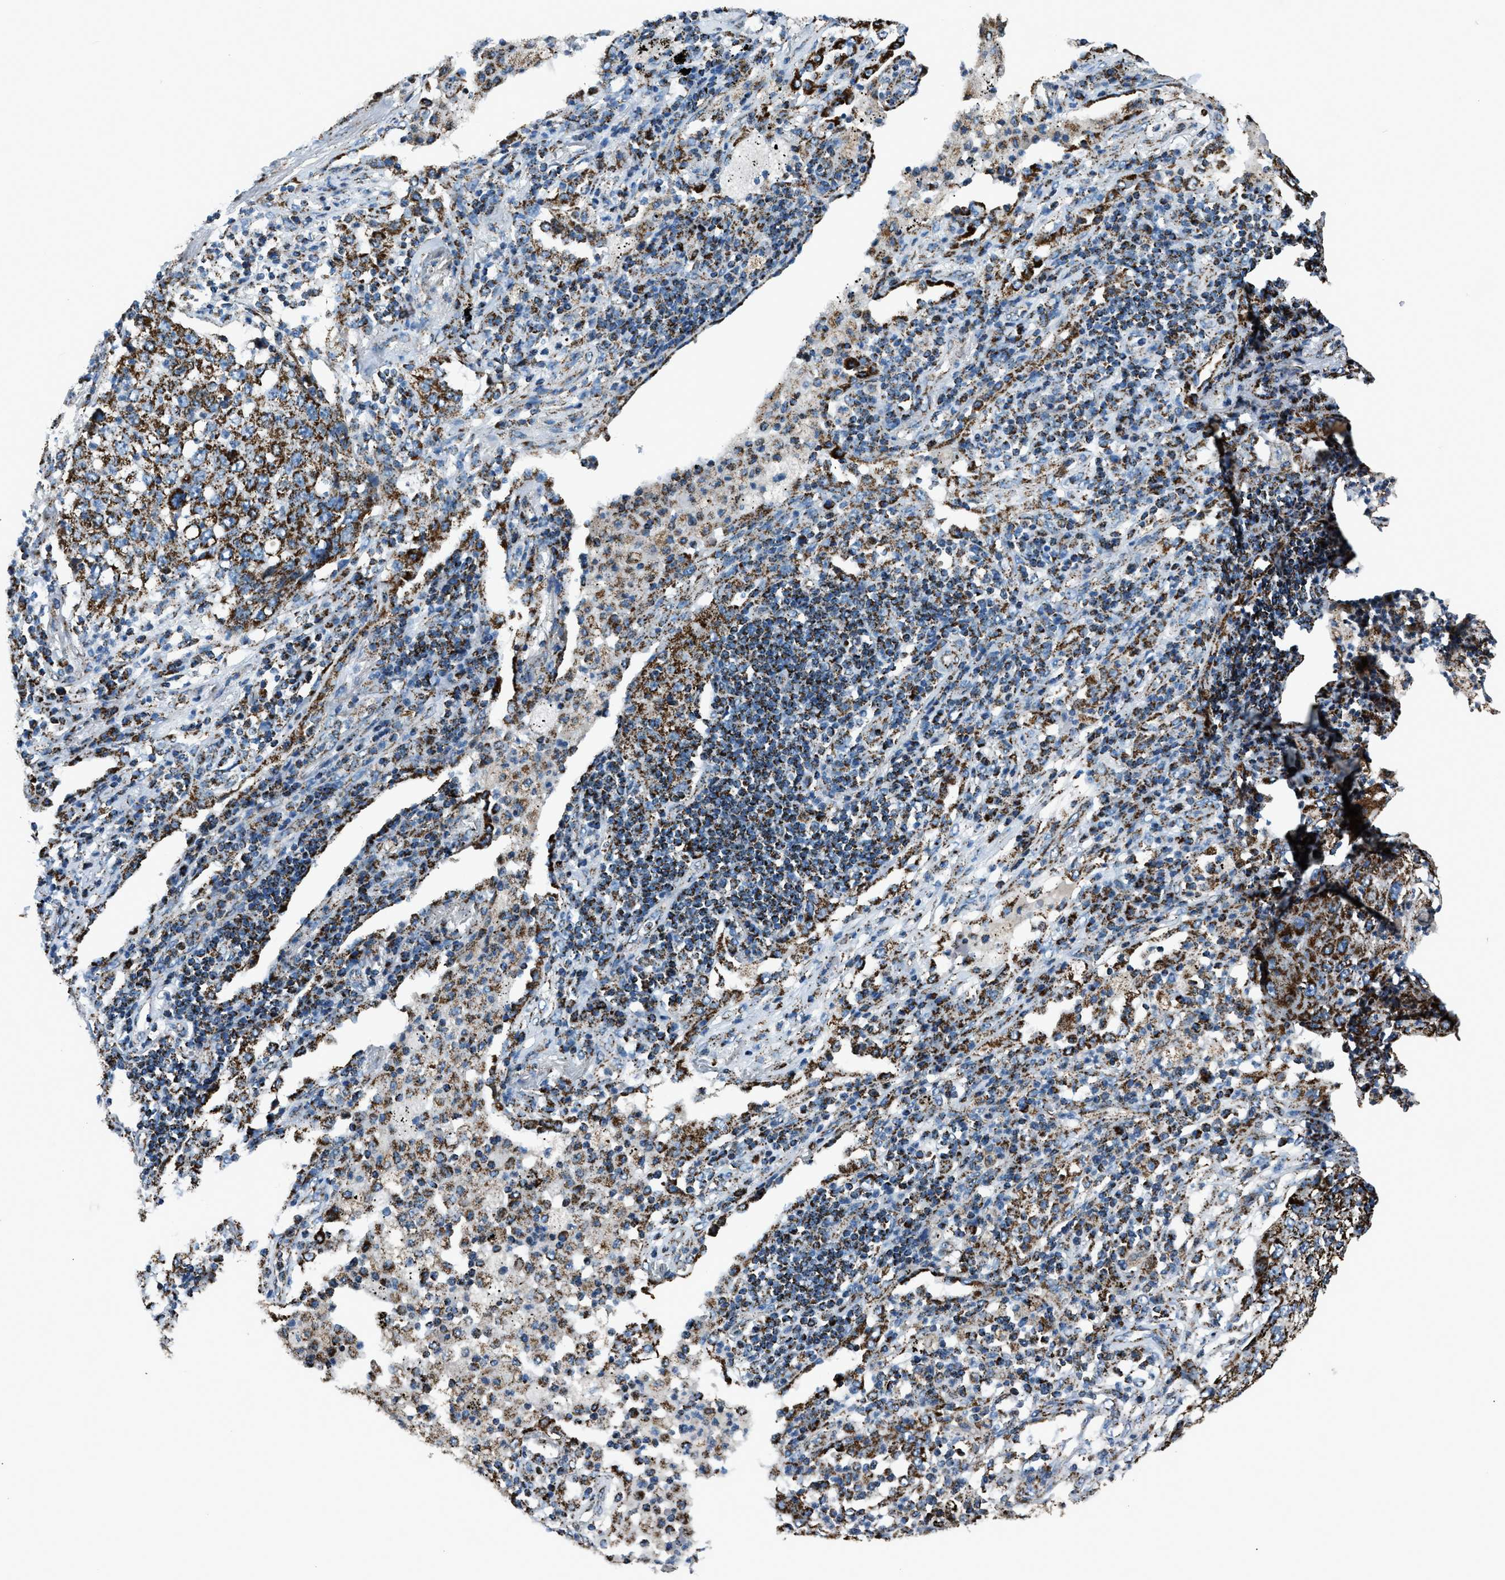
{"staining": {"intensity": "strong", "quantity": ">75%", "location": "cytoplasmic/membranous"}, "tissue": "lung cancer", "cell_type": "Tumor cells", "image_type": "cancer", "snomed": [{"axis": "morphology", "description": "Squamous cell carcinoma, NOS"}, {"axis": "topography", "description": "Lung"}], "caption": "The image reveals staining of lung cancer, revealing strong cytoplasmic/membranous protein staining (brown color) within tumor cells.", "gene": "MDH2", "patient": {"sex": "female", "age": 63}}